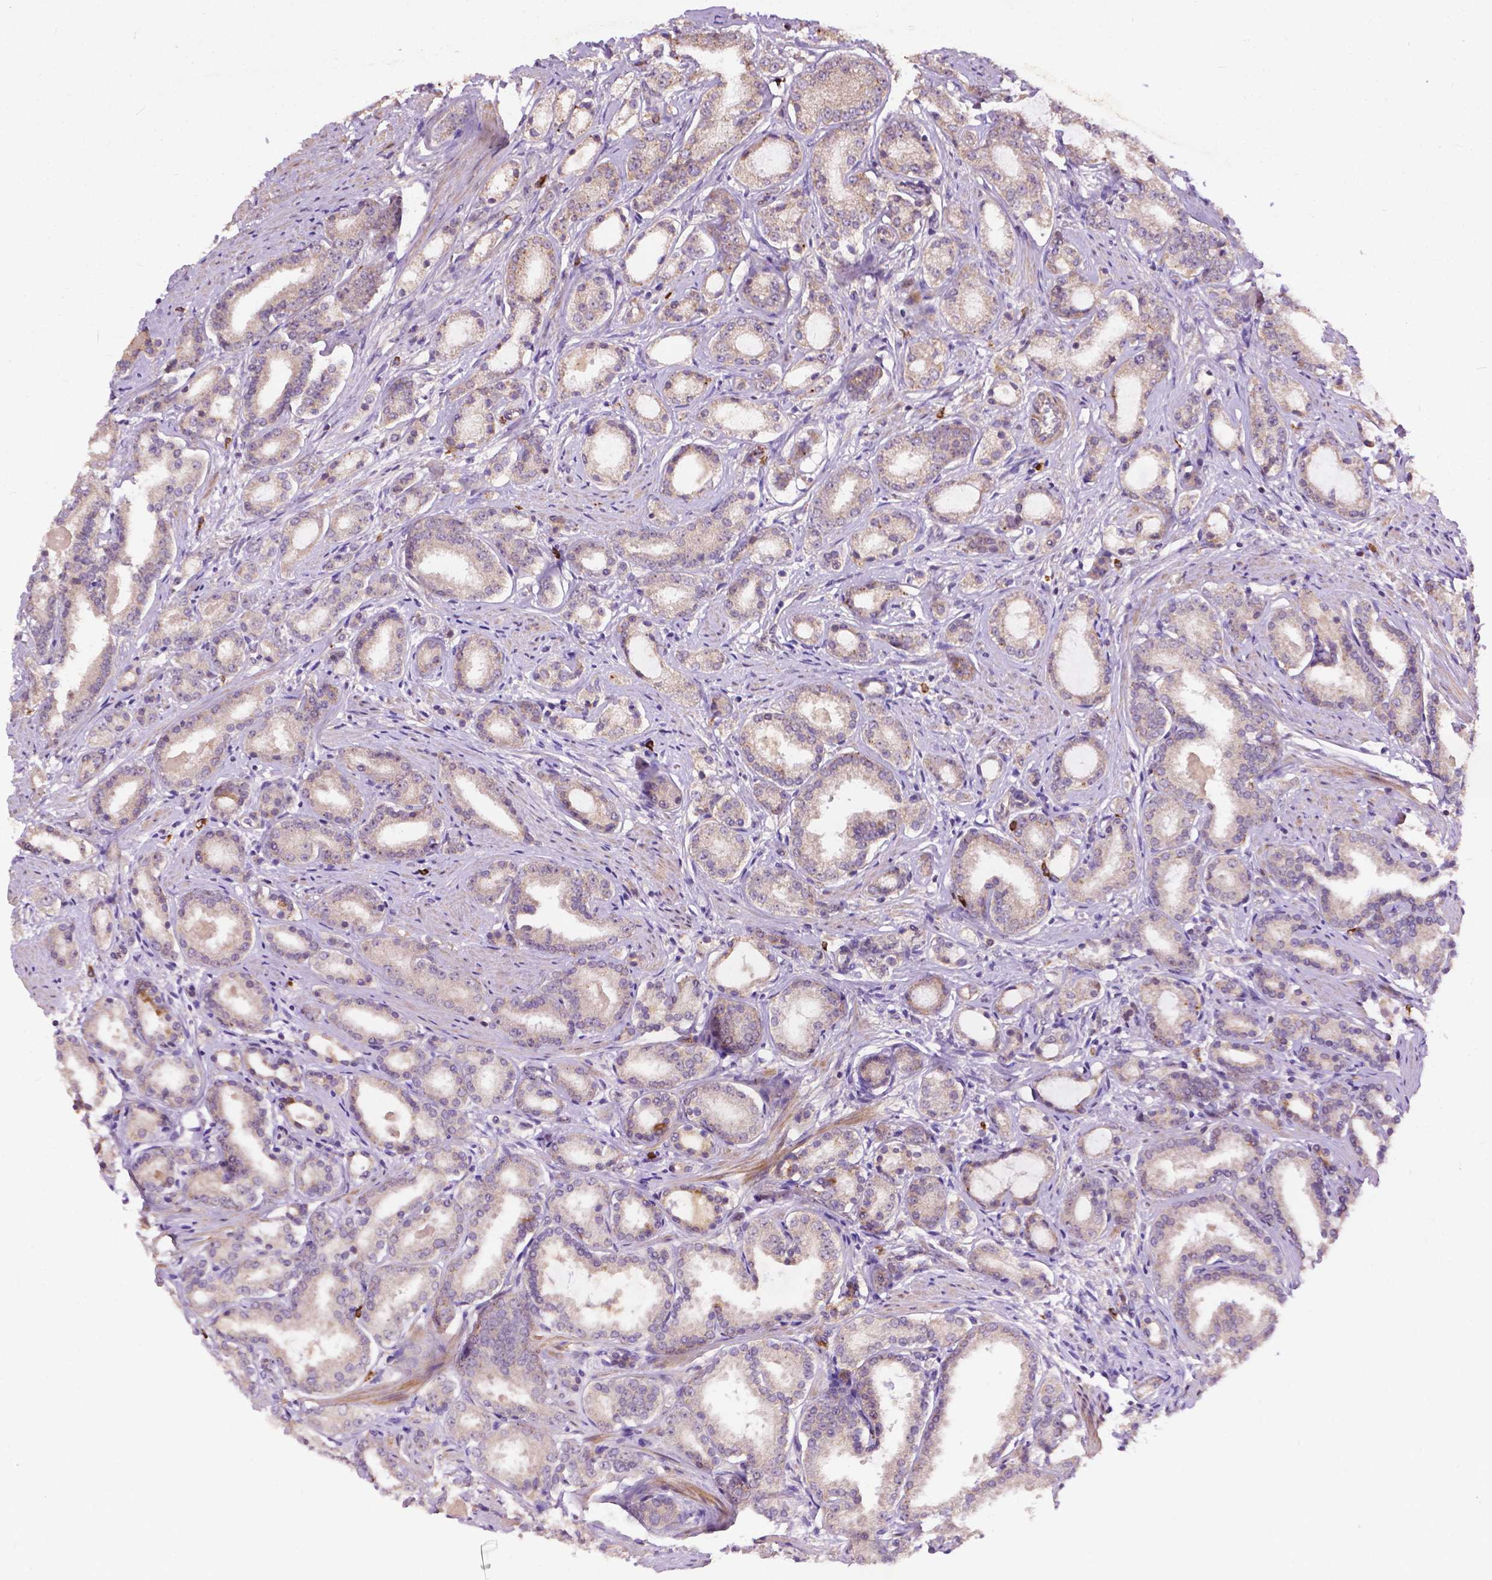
{"staining": {"intensity": "weak", "quantity": "25%-75%", "location": "cytoplasmic/membranous"}, "tissue": "prostate cancer", "cell_type": "Tumor cells", "image_type": "cancer", "snomed": [{"axis": "morphology", "description": "Adenocarcinoma, High grade"}, {"axis": "topography", "description": "Prostate"}], "caption": "Protein analysis of prostate cancer (high-grade adenocarcinoma) tissue shows weak cytoplasmic/membranous expression in about 25%-75% of tumor cells. The staining was performed using DAB to visualize the protein expression in brown, while the nuclei were stained in blue with hematoxylin (Magnification: 20x).", "gene": "PARP3", "patient": {"sex": "male", "age": 63}}